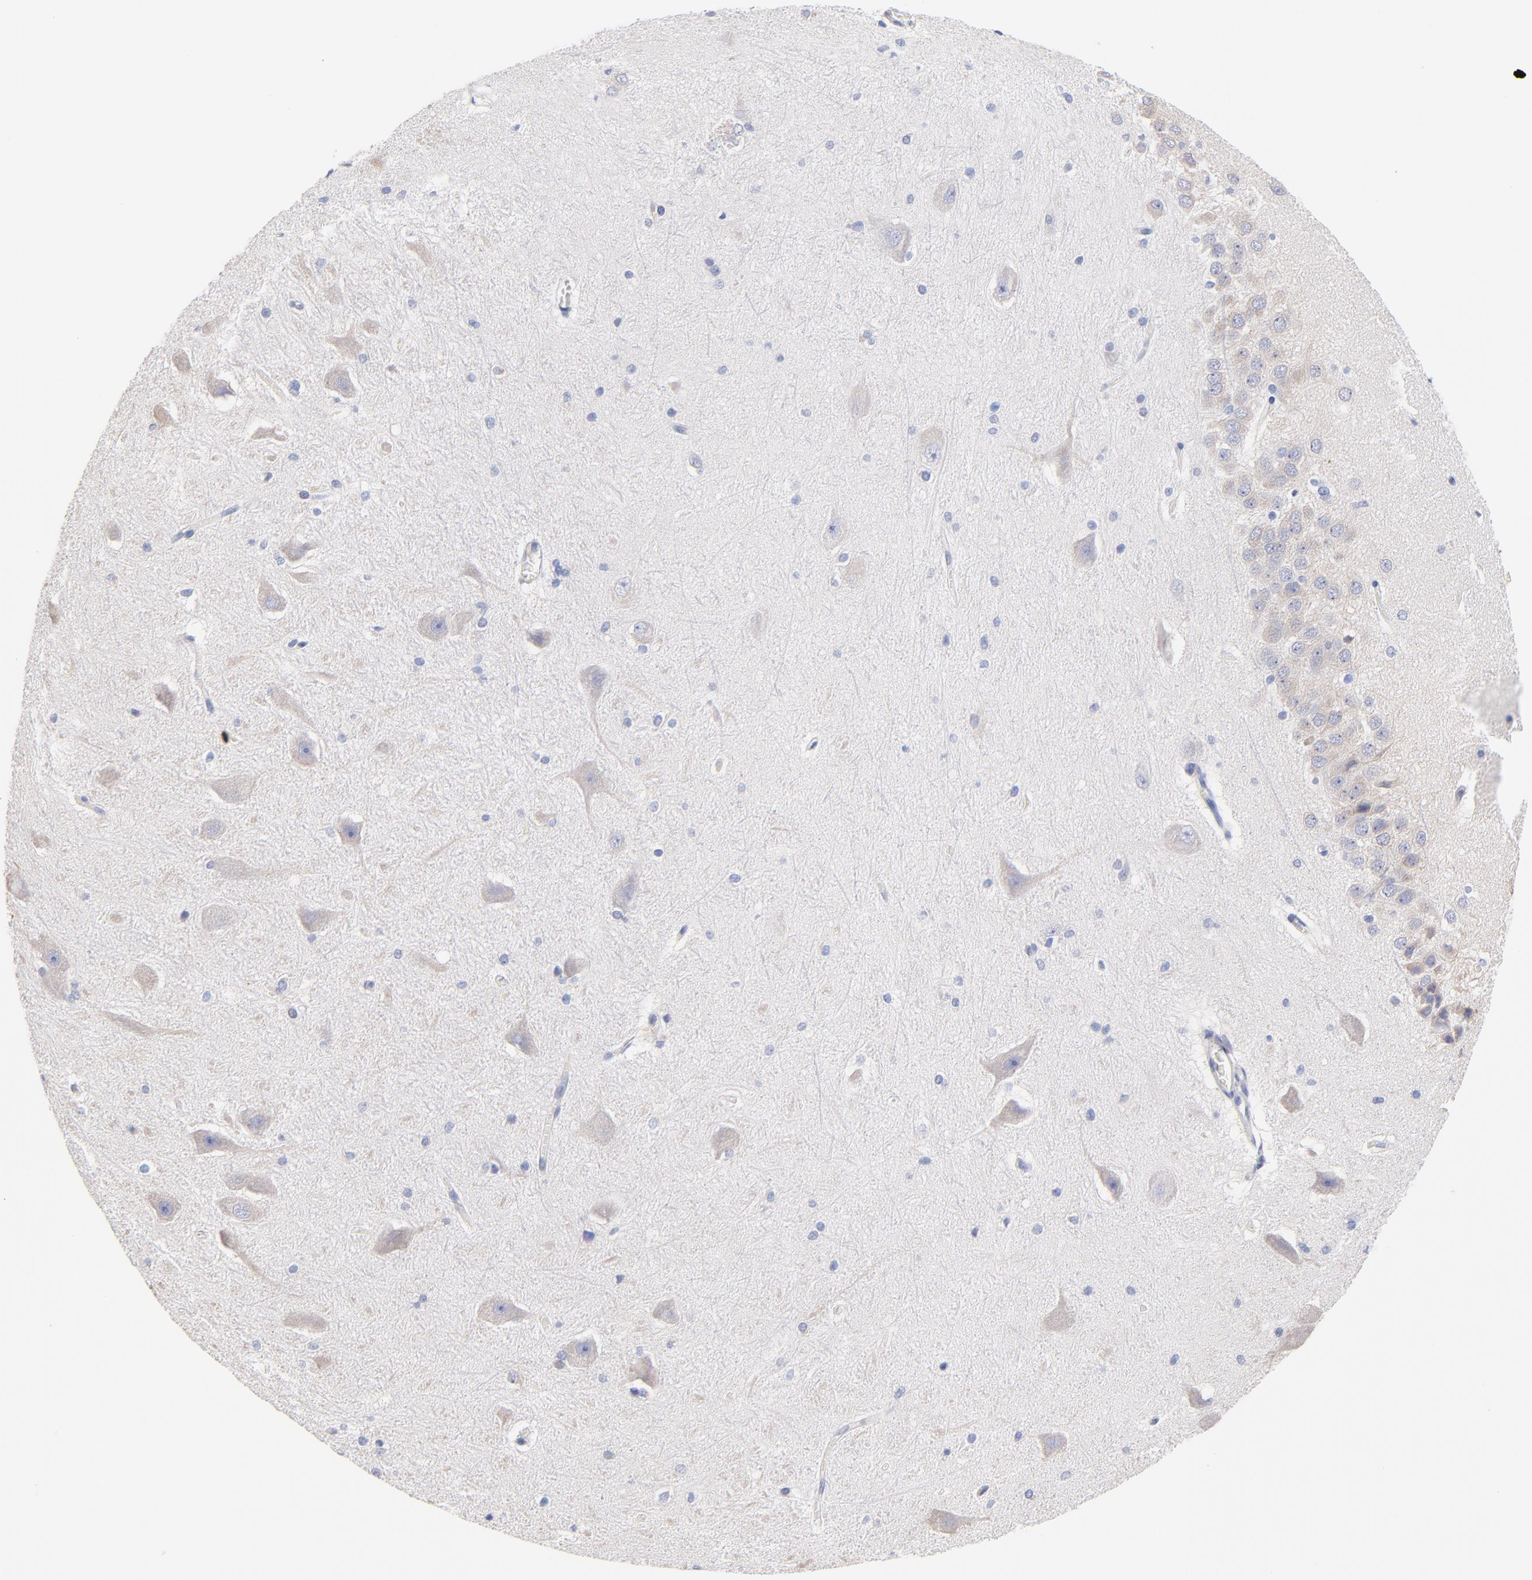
{"staining": {"intensity": "negative", "quantity": "none", "location": "none"}, "tissue": "hippocampus", "cell_type": "Glial cells", "image_type": "normal", "snomed": [{"axis": "morphology", "description": "Normal tissue, NOS"}, {"axis": "topography", "description": "Hippocampus"}], "caption": "High magnification brightfield microscopy of unremarkable hippocampus stained with DAB (brown) and counterstained with hematoxylin (blue): glial cells show no significant staining. The staining was performed using DAB to visualize the protein expression in brown, while the nuclei were stained in blue with hematoxylin (Magnification: 20x).", "gene": "TWNK", "patient": {"sex": "female", "age": 19}}